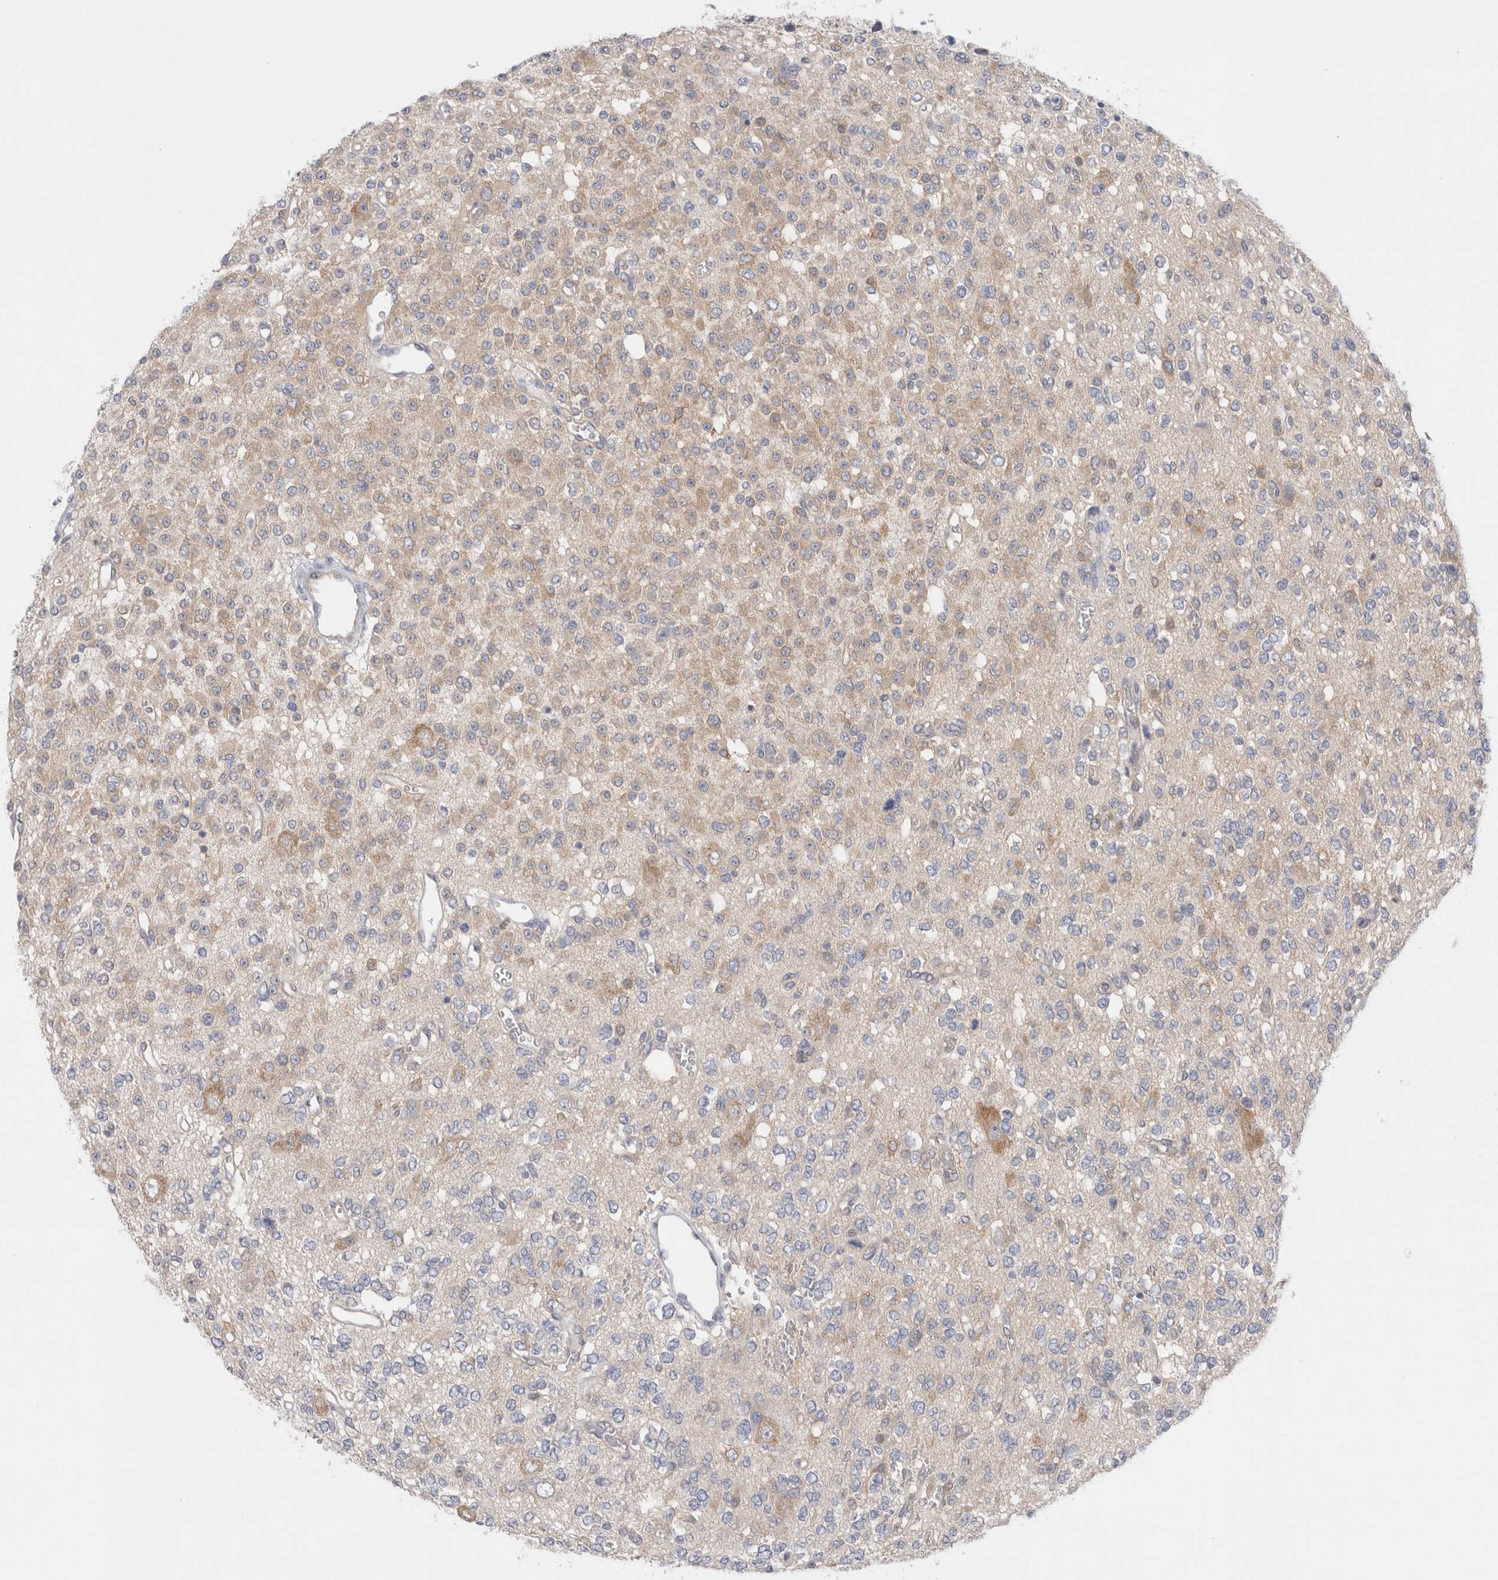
{"staining": {"intensity": "weak", "quantity": ">75%", "location": "cytoplasmic/membranous"}, "tissue": "glioma", "cell_type": "Tumor cells", "image_type": "cancer", "snomed": [{"axis": "morphology", "description": "Glioma, malignant, Low grade"}, {"axis": "topography", "description": "Brain"}], "caption": "This micrograph reveals immunohistochemistry staining of glioma, with low weak cytoplasmic/membranous staining in about >75% of tumor cells.", "gene": "WIPF2", "patient": {"sex": "male", "age": 38}}